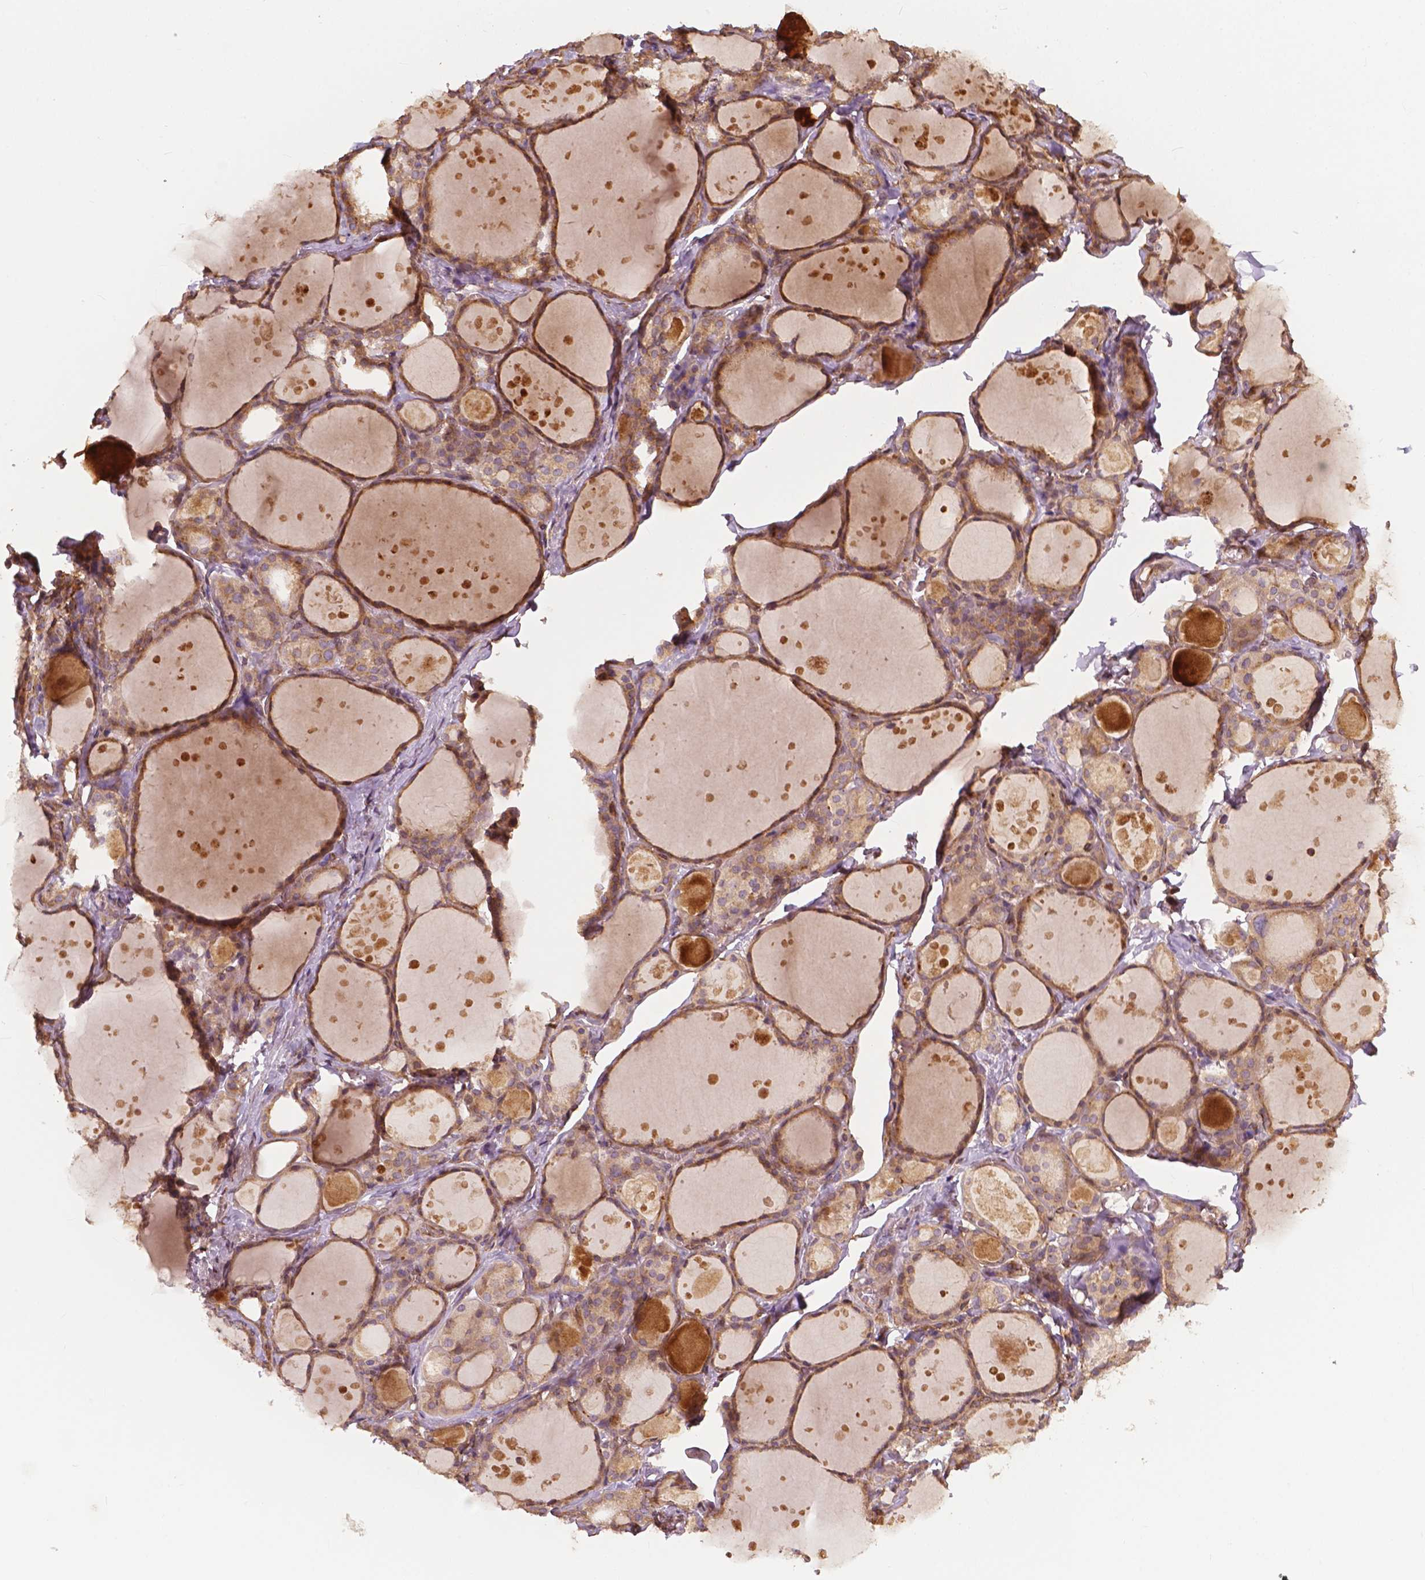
{"staining": {"intensity": "moderate", "quantity": ">75%", "location": "cytoplasmic/membranous"}, "tissue": "thyroid gland", "cell_type": "Glandular cells", "image_type": "normal", "snomed": [{"axis": "morphology", "description": "Normal tissue, NOS"}, {"axis": "topography", "description": "Thyroid gland"}], "caption": "High-magnification brightfield microscopy of unremarkable thyroid gland stained with DAB (brown) and counterstained with hematoxylin (blue). glandular cells exhibit moderate cytoplasmic/membranous positivity is seen in about>75% of cells. Immunohistochemistry (ihc) stains the protein in brown and the nuclei are stained blue.", "gene": "G3BP1", "patient": {"sex": "male", "age": 68}}